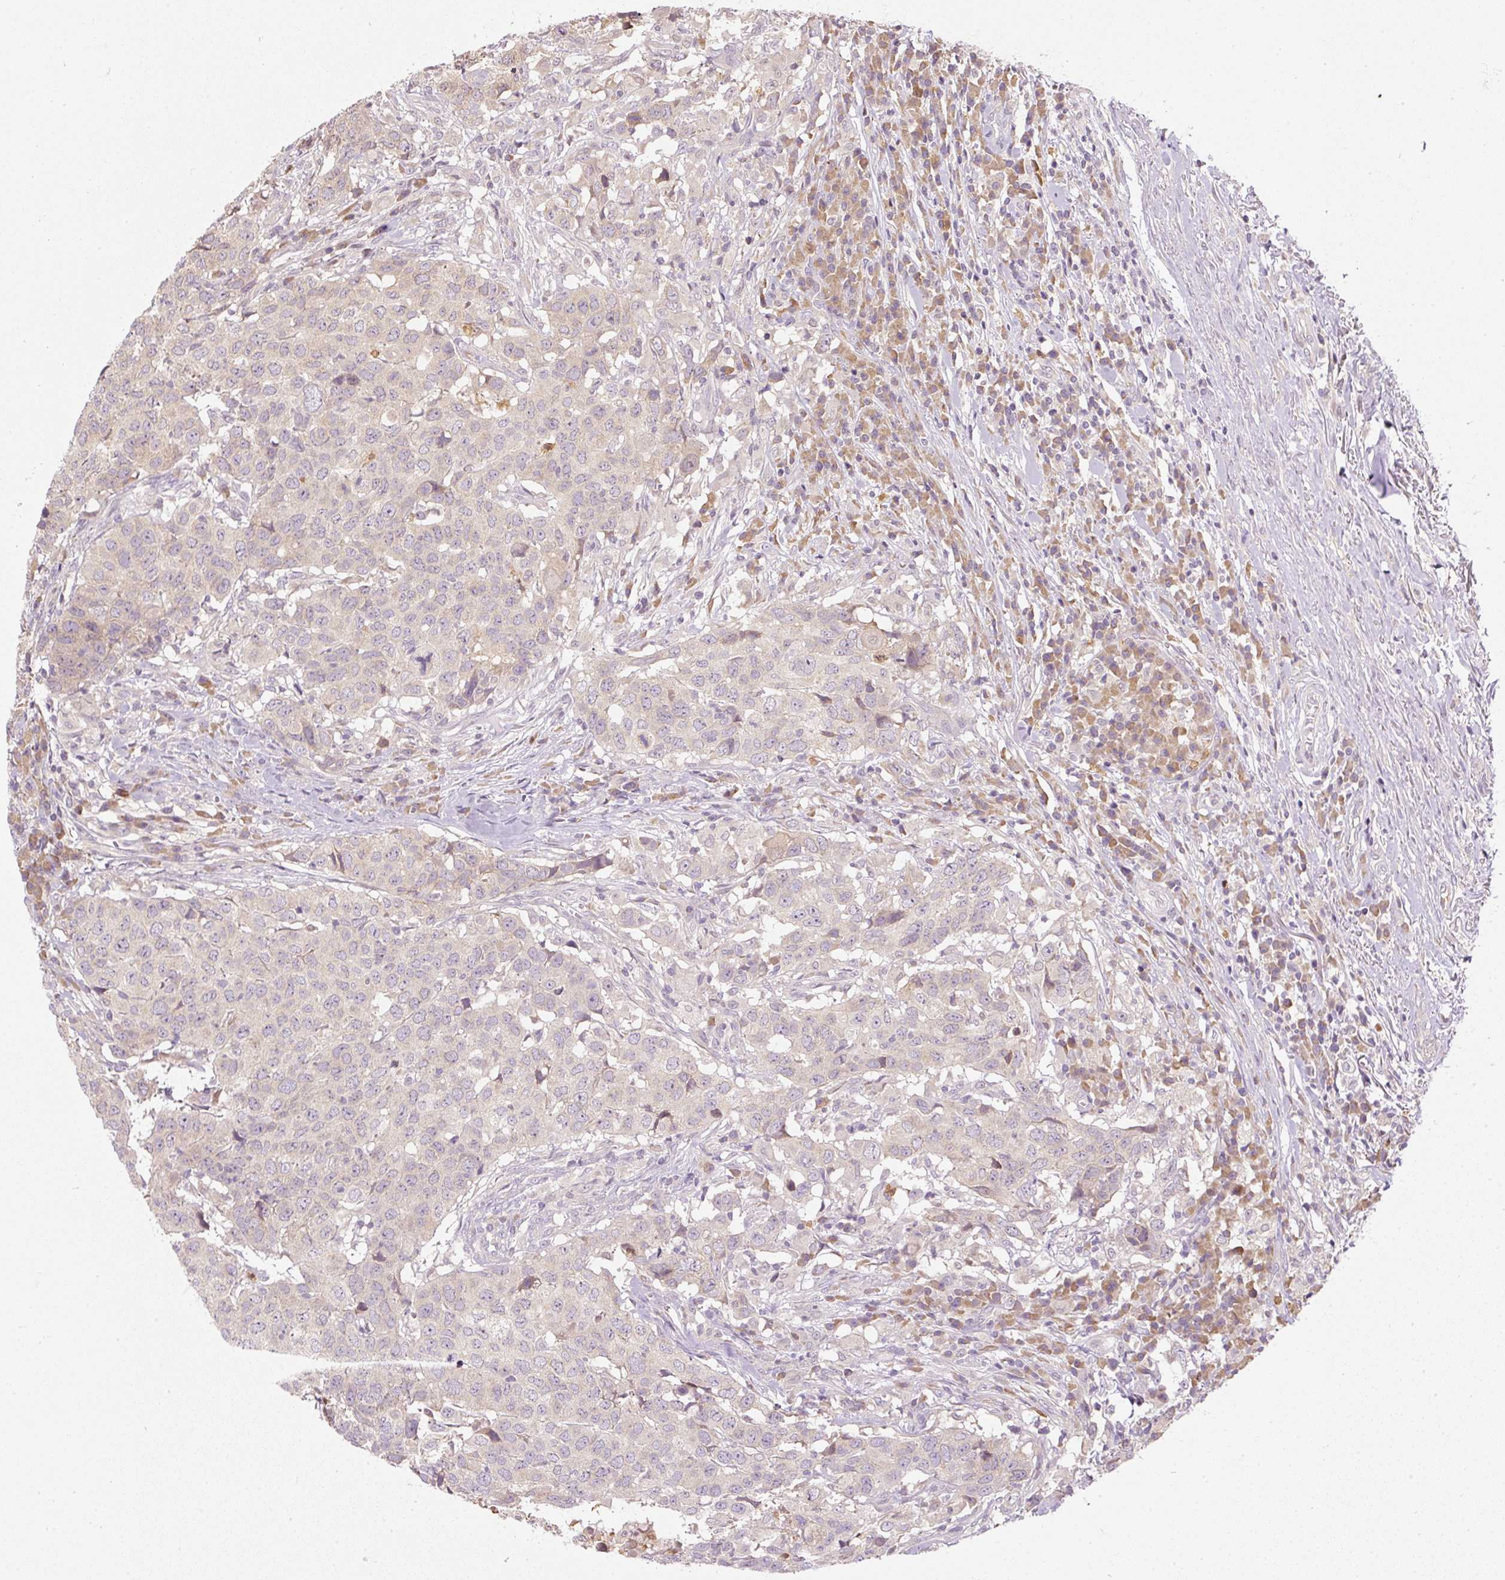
{"staining": {"intensity": "weak", "quantity": "<25%", "location": "cytoplasmic/membranous"}, "tissue": "head and neck cancer", "cell_type": "Tumor cells", "image_type": "cancer", "snomed": [{"axis": "morphology", "description": "Normal tissue, NOS"}, {"axis": "morphology", "description": "Squamous cell carcinoma, NOS"}, {"axis": "topography", "description": "Skeletal muscle"}, {"axis": "topography", "description": "Vascular tissue"}, {"axis": "topography", "description": "Peripheral nerve tissue"}, {"axis": "topography", "description": "Head-Neck"}], "caption": "Protein analysis of head and neck squamous cell carcinoma demonstrates no significant staining in tumor cells. The staining is performed using DAB brown chromogen with nuclei counter-stained in using hematoxylin.", "gene": "CTTNBP2", "patient": {"sex": "male", "age": 66}}